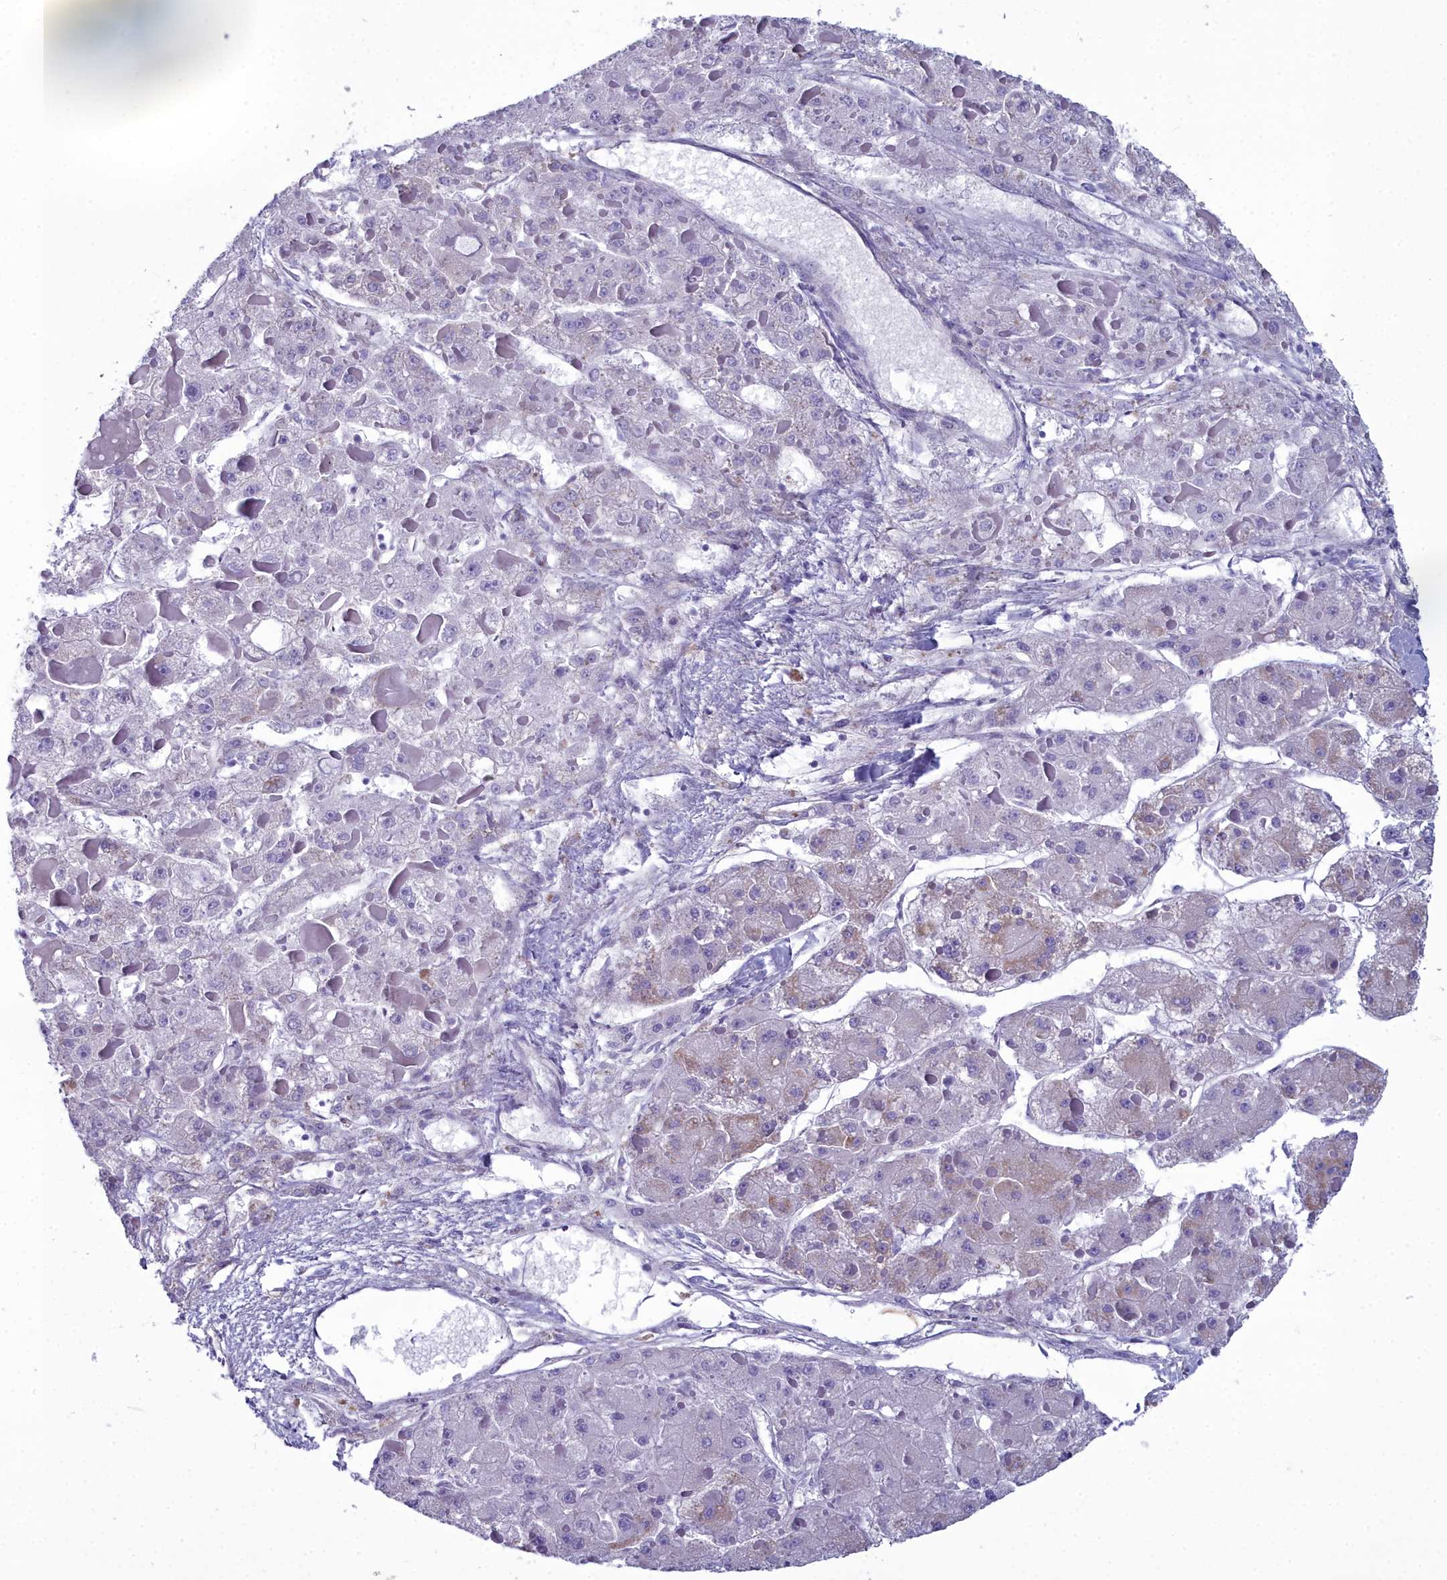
{"staining": {"intensity": "negative", "quantity": "none", "location": "none"}, "tissue": "liver cancer", "cell_type": "Tumor cells", "image_type": "cancer", "snomed": [{"axis": "morphology", "description": "Carcinoma, Hepatocellular, NOS"}, {"axis": "topography", "description": "Liver"}], "caption": "Protein analysis of liver hepatocellular carcinoma shows no significant positivity in tumor cells.", "gene": "PPP1R14A", "patient": {"sex": "female", "age": 73}}